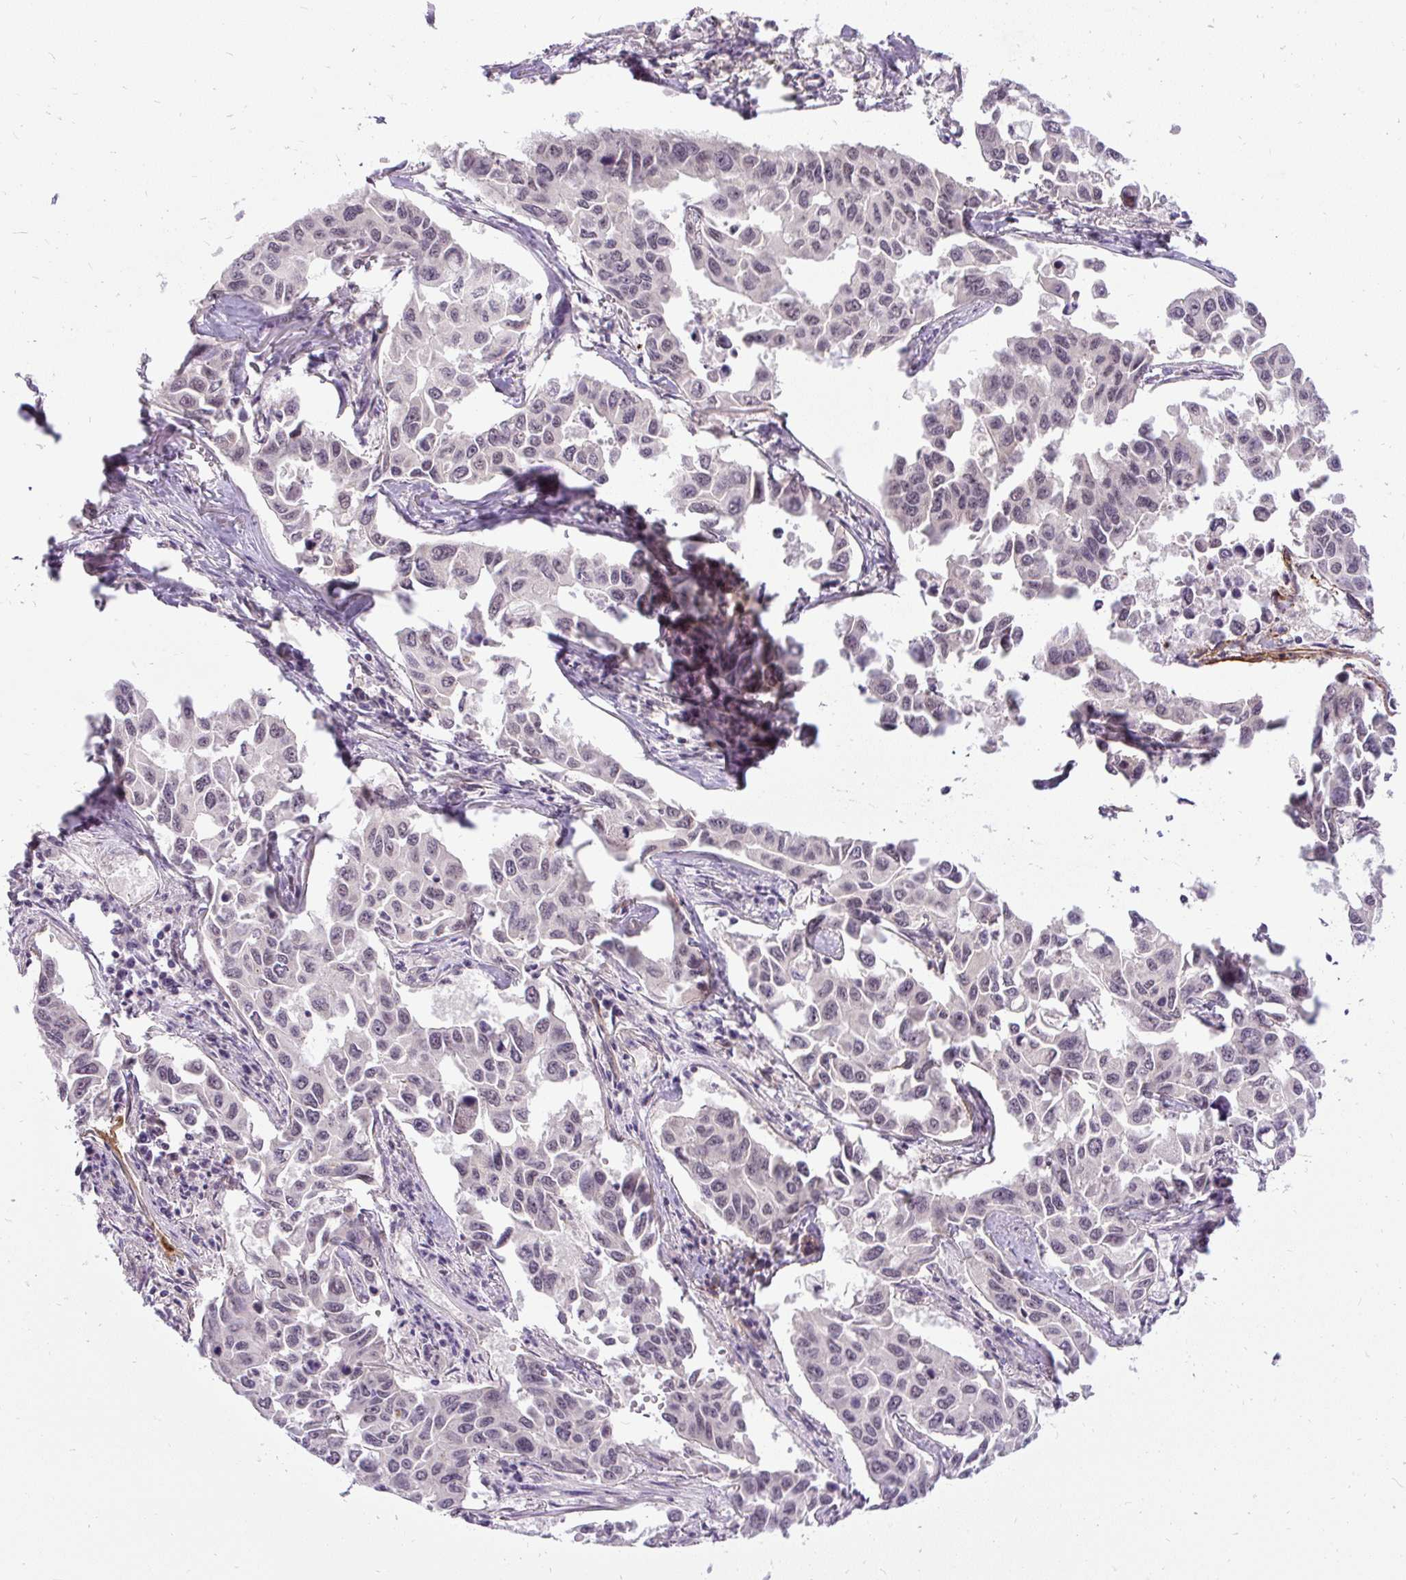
{"staining": {"intensity": "weak", "quantity": "<25%", "location": "nuclear"}, "tissue": "lung cancer", "cell_type": "Tumor cells", "image_type": "cancer", "snomed": [{"axis": "morphology", "description": "Adenocarcinoma, NOS"}, {"axis": "topography", "description": "Lung"}], "caption": "Lung adenocarcinoma was stained to show a protein in brown. There is no significant staining in tumor cells.", "gene": "FAM117B", "patient": {"sex": "male", "age": 64}}